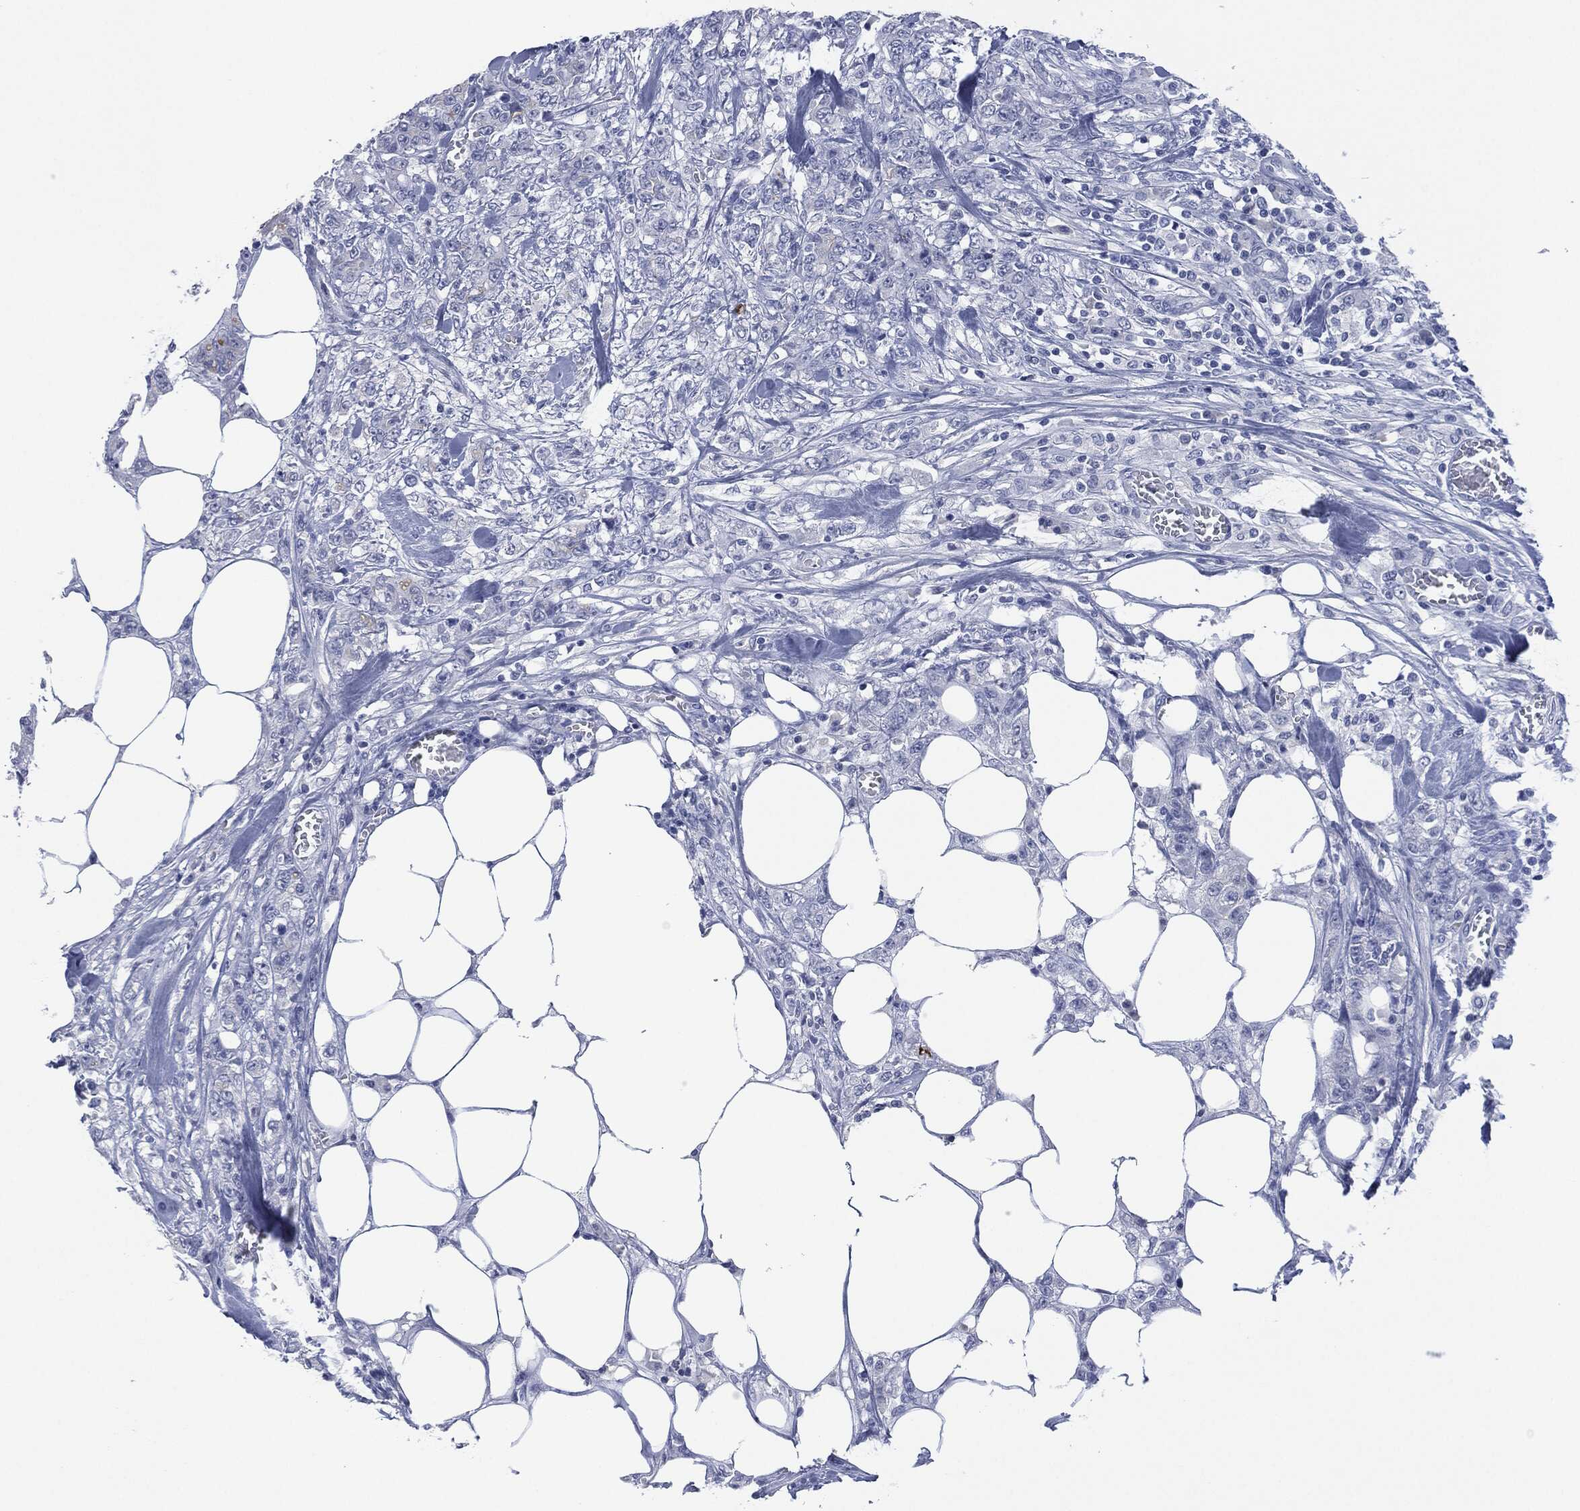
{"staining": {"intensity": "negative", "quantity": "none", "location": "none"}, "tissue": "colorectal cancer", "cell_type": "Tumor cells", "image_type": "cancer", "snomed": [{"axis": "morphology", "description": "Adenocarcinoma, NOS"}, {"axis": "topography", "description": "Colon"}], "caption": "There is no significant staining in tumor cells of colorectal adenocarcinoma.", "gene": "MUC16", "patient": {"sex": "female", "age": 48}}